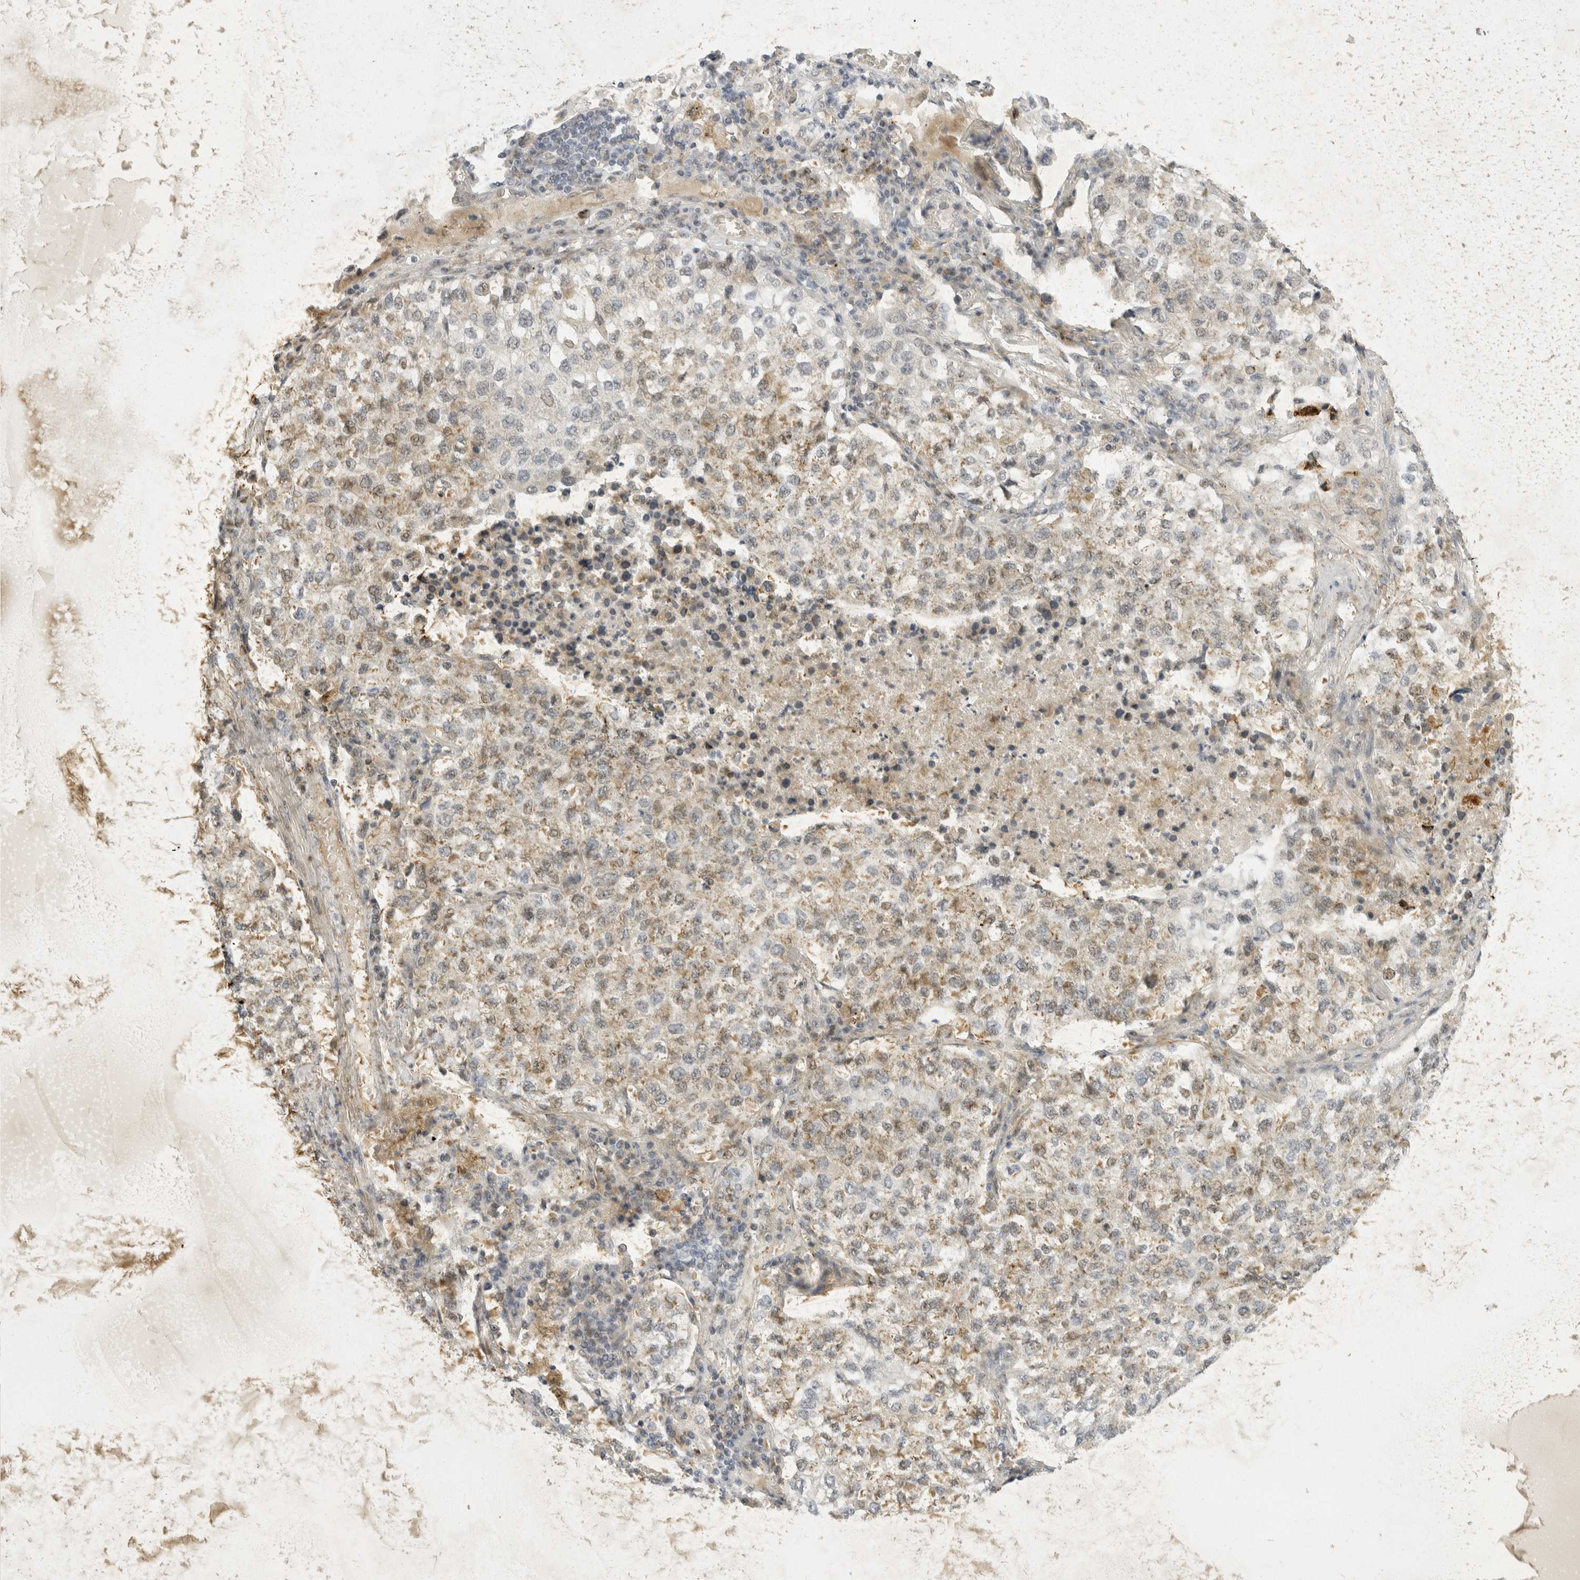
{"staining": {"intensity": "weak", "quantity": "25%-75%", "location": "cytoplasmic/membranous"}, "tissue": "lung cancer", "cell_type": "Tumor cells", "image_type": "cancer", "snomed": [{"axis": "morphology", "description": "Adenocarcinoma, NOS"}, {"axis": "topography", "description": "Lung"}], "caption": "IHC image of neoplastic tissue: lung cancer (adenocarcinoma) stained using IHC reveals low levels of weak protein expression localized specifically in the cytoplasmic/membranous of tumor cells, appearing as a cytoplasmic/membranous brown color.", "gene": "TOM1L2", "patient": {"sex": "male", "age": 63}}